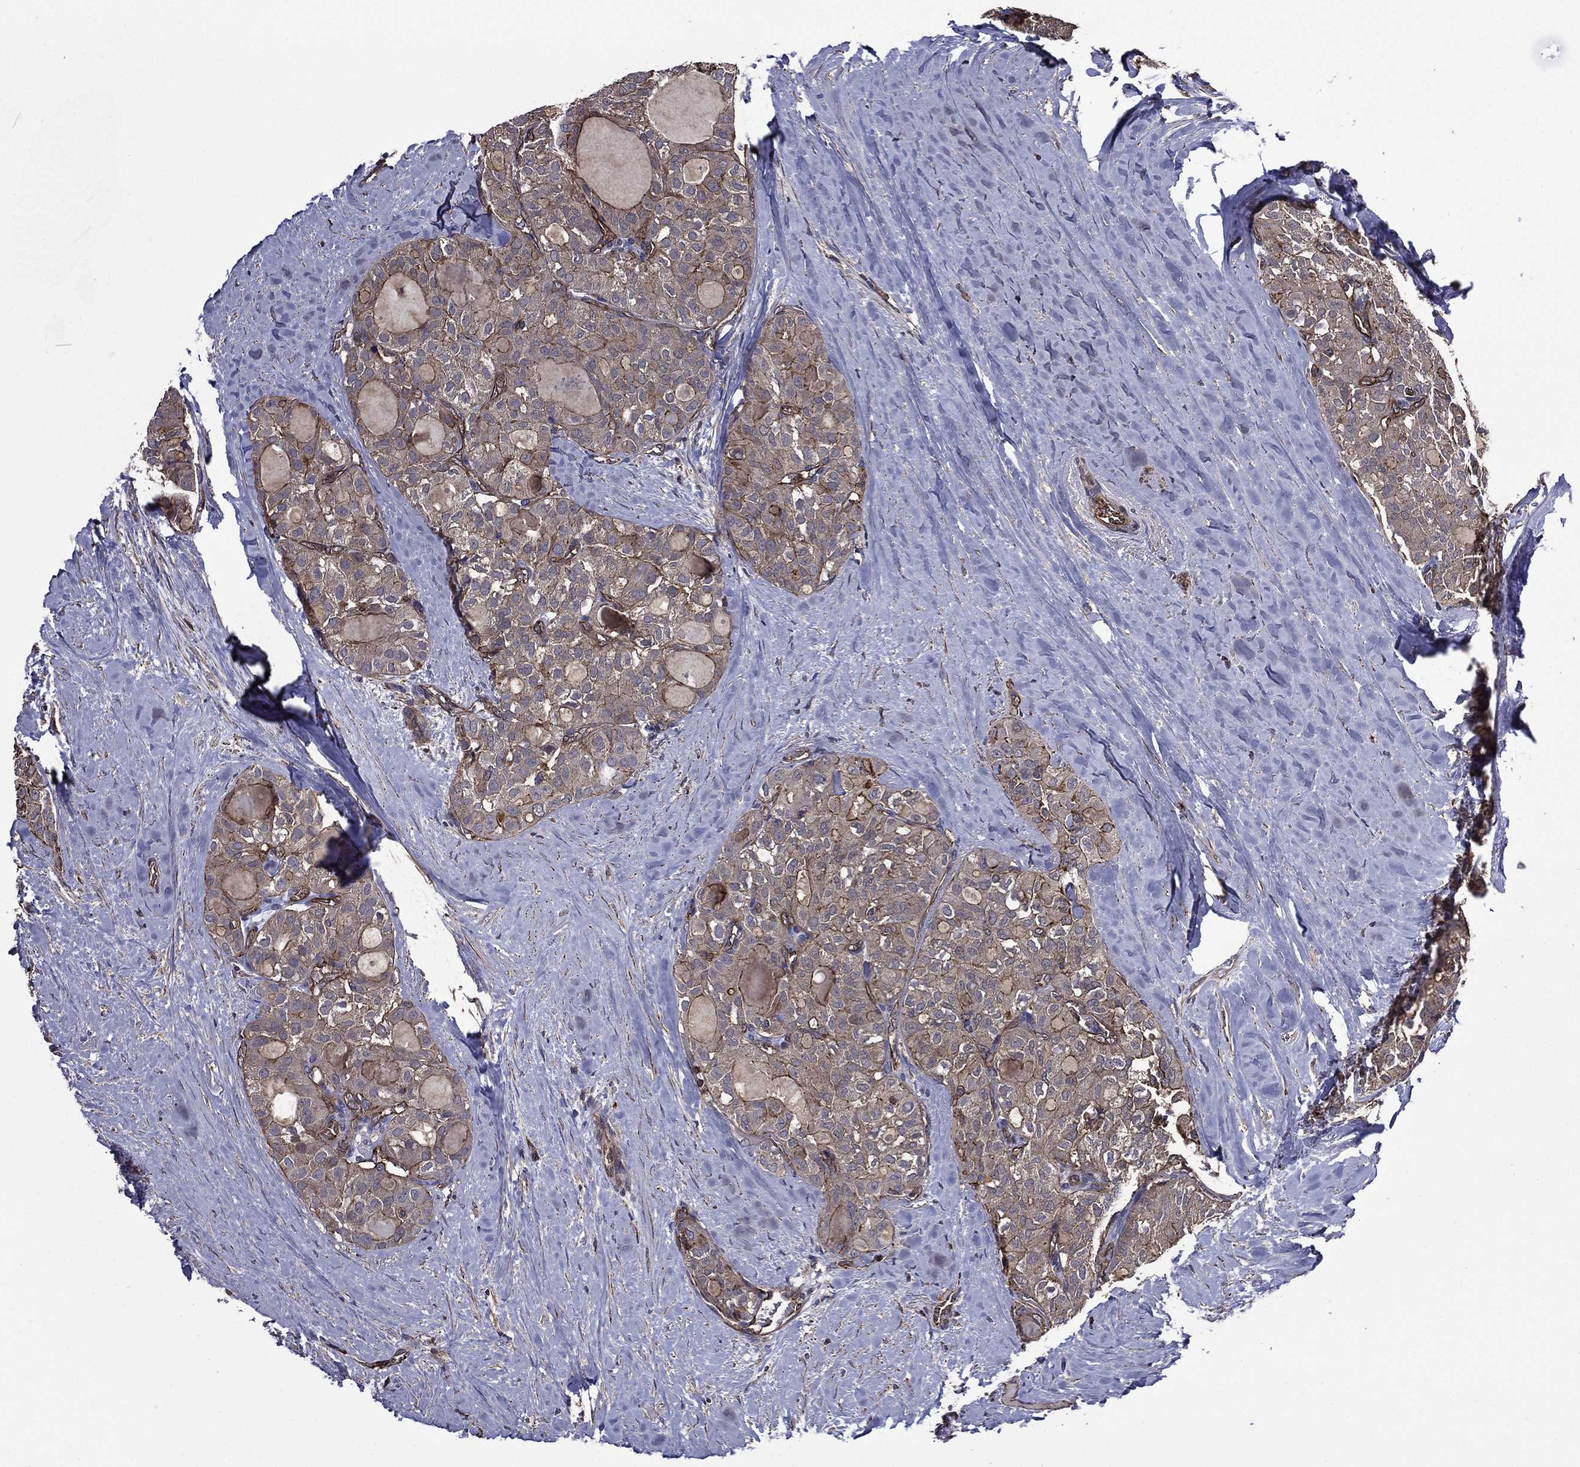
{"staining": {"intensity": "strong", "quantity": "25%-75%", "location": "cytoplasmic/membranous"}, "tissue": "thyroid cancer", "cell_type": "Tumor cells", "image_type": "cancer", "snomed": [{"axis": "morphology", "description": "Follicular adenoma carcinoma, NOS"}, {"axis": "topography", "description": "Thyroid gland"}], "caption": "This is a micrograph of IHC staining of thyroid cancer (follicular adenoma carcinoma), which shows strong positivity in the cytoplasmic/membranous of tumor cells.", "gene": "PLPP3", "patient": {"sex": "male", "age": 75}}